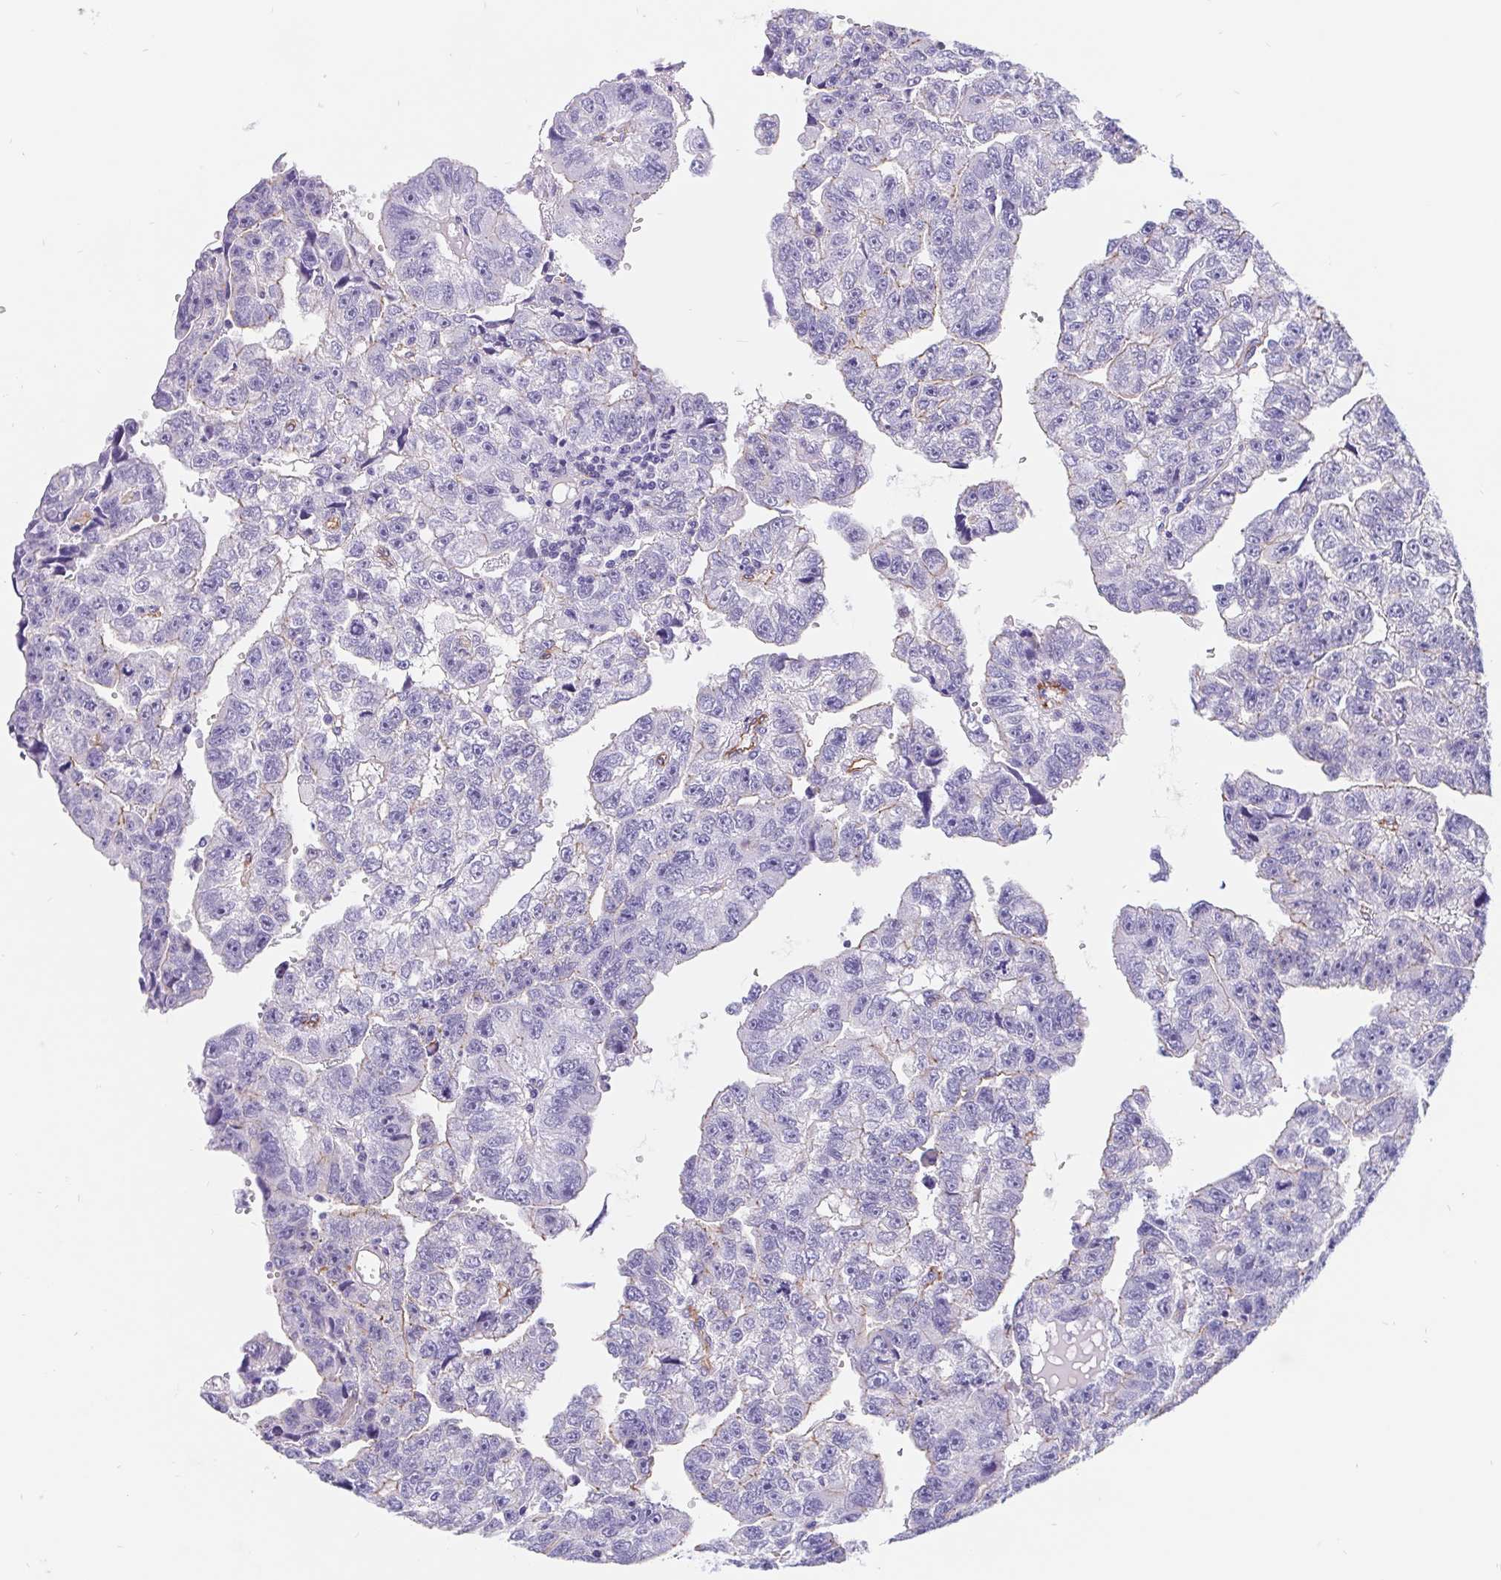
{"staining": {"intensity": "negative", "quantity": "none", "location": "none"}, "tissue": "testis cancer", "cell_type": "Tumor cells", "image_type": "cancer", "snomed": [{"axis": "morphology", "description": "Carcinoma, Embryonal, NOS"}, {"axis": "topography", "description": "Testis"}], "caption": "IHC of human embryonal carcinoma (testis) exhibits no expression in tumor cells.", "gene": "LIMCH1", "patient": {"sex": "male", "age": 20}}